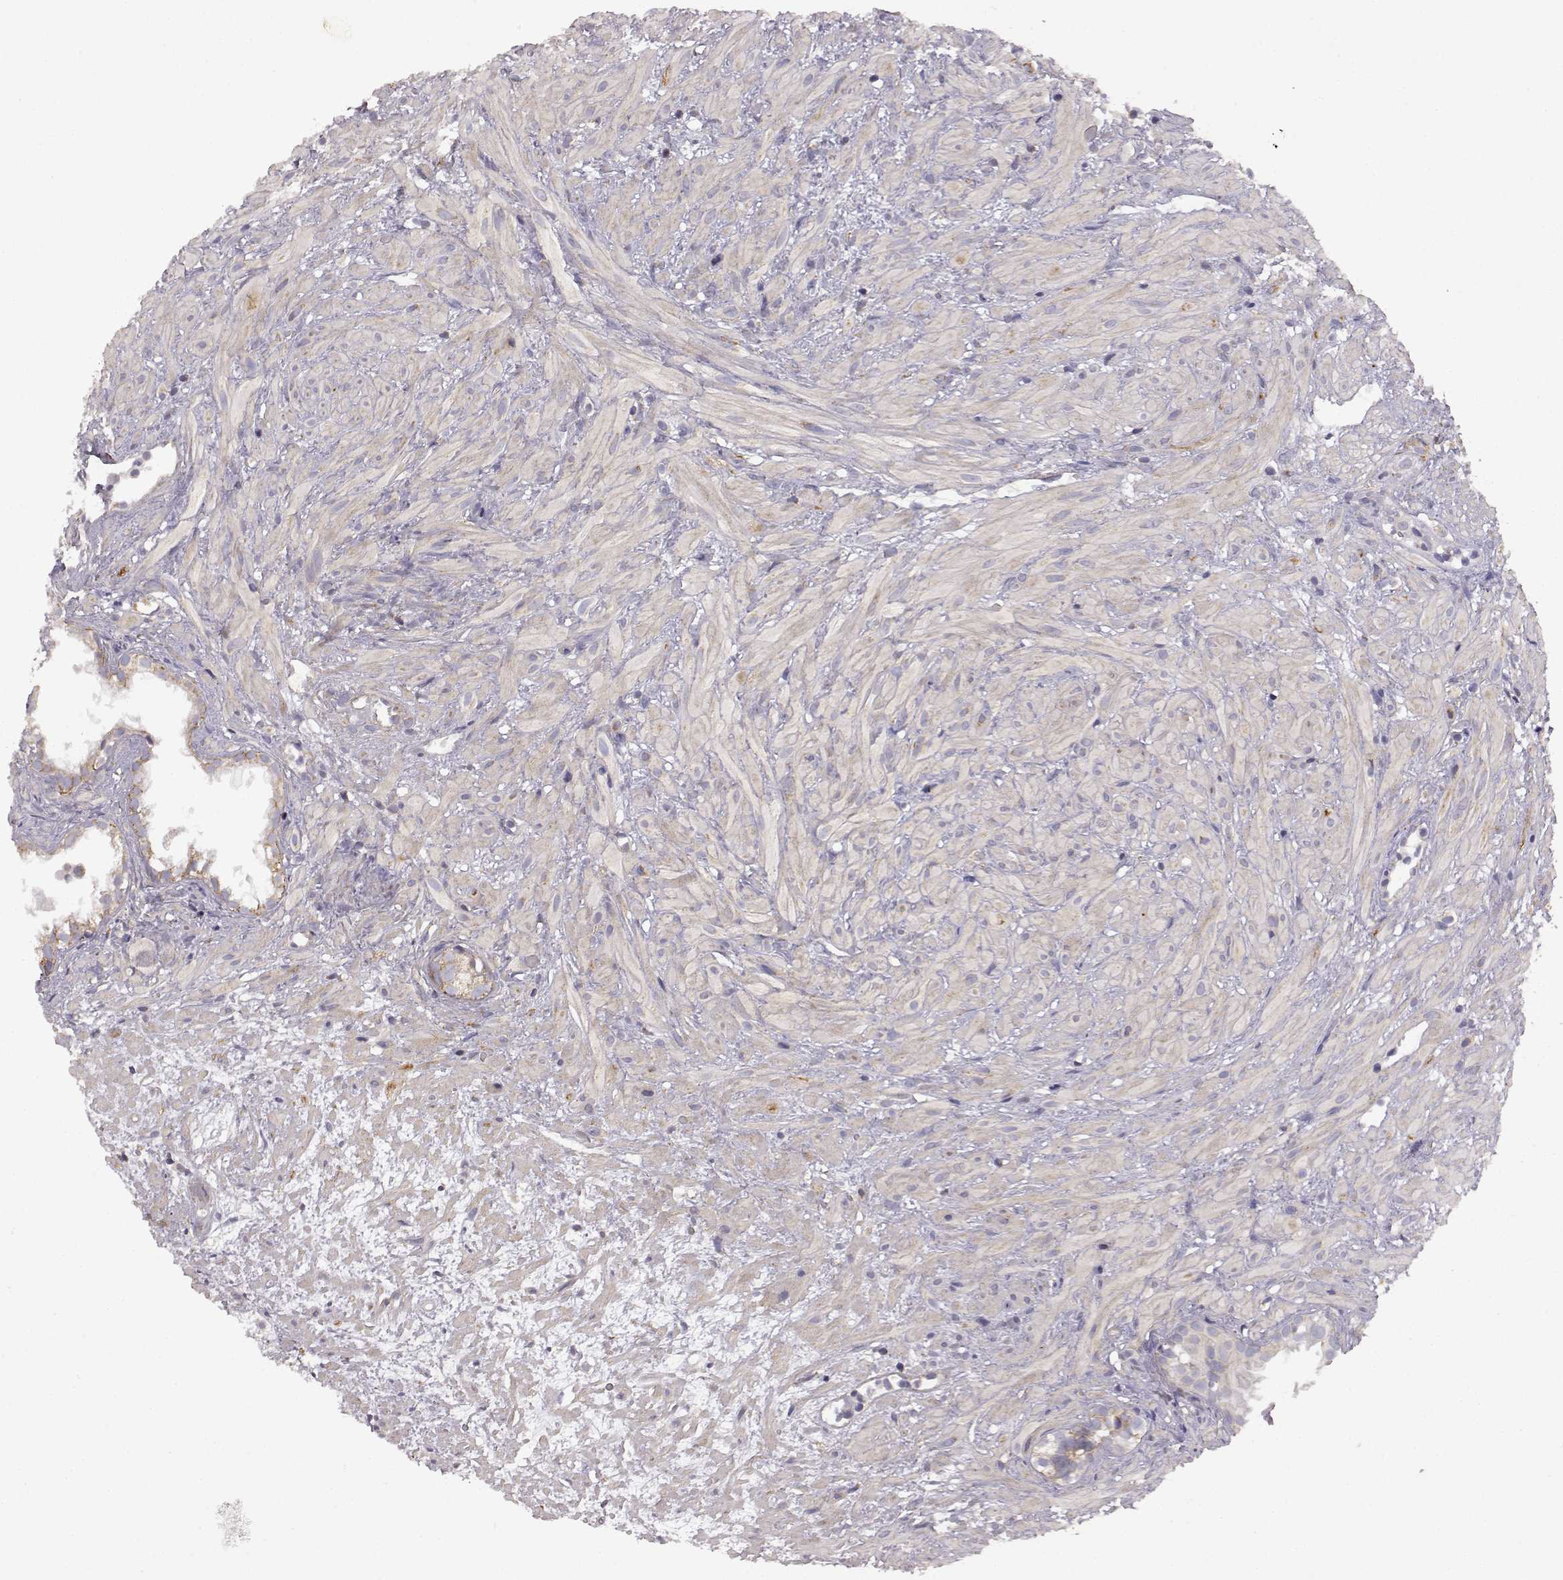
{"staining": {"intensity": "weak", "quantity": "25%-75%", "location": "cytoplasmic/membranous"}, "tissue": "prostate cancer", "cell_type": "Tumor cells", "image_type": "cancer", "snomed": [{"axis": "morphology", "description": "Adenocarcinoma, High grade"}, {"axis": "topography", "description": "Prostate"}], "caption": "Immunohistochemical staining of prostate cancer (adenocarcinoma (high-grade)) reveals low levels of weak cytoplasmic/membranous positivity in about 25%-75% of tumor cells.", "gene": "DDC", "patient": {"sex": "male", "age": 79}}